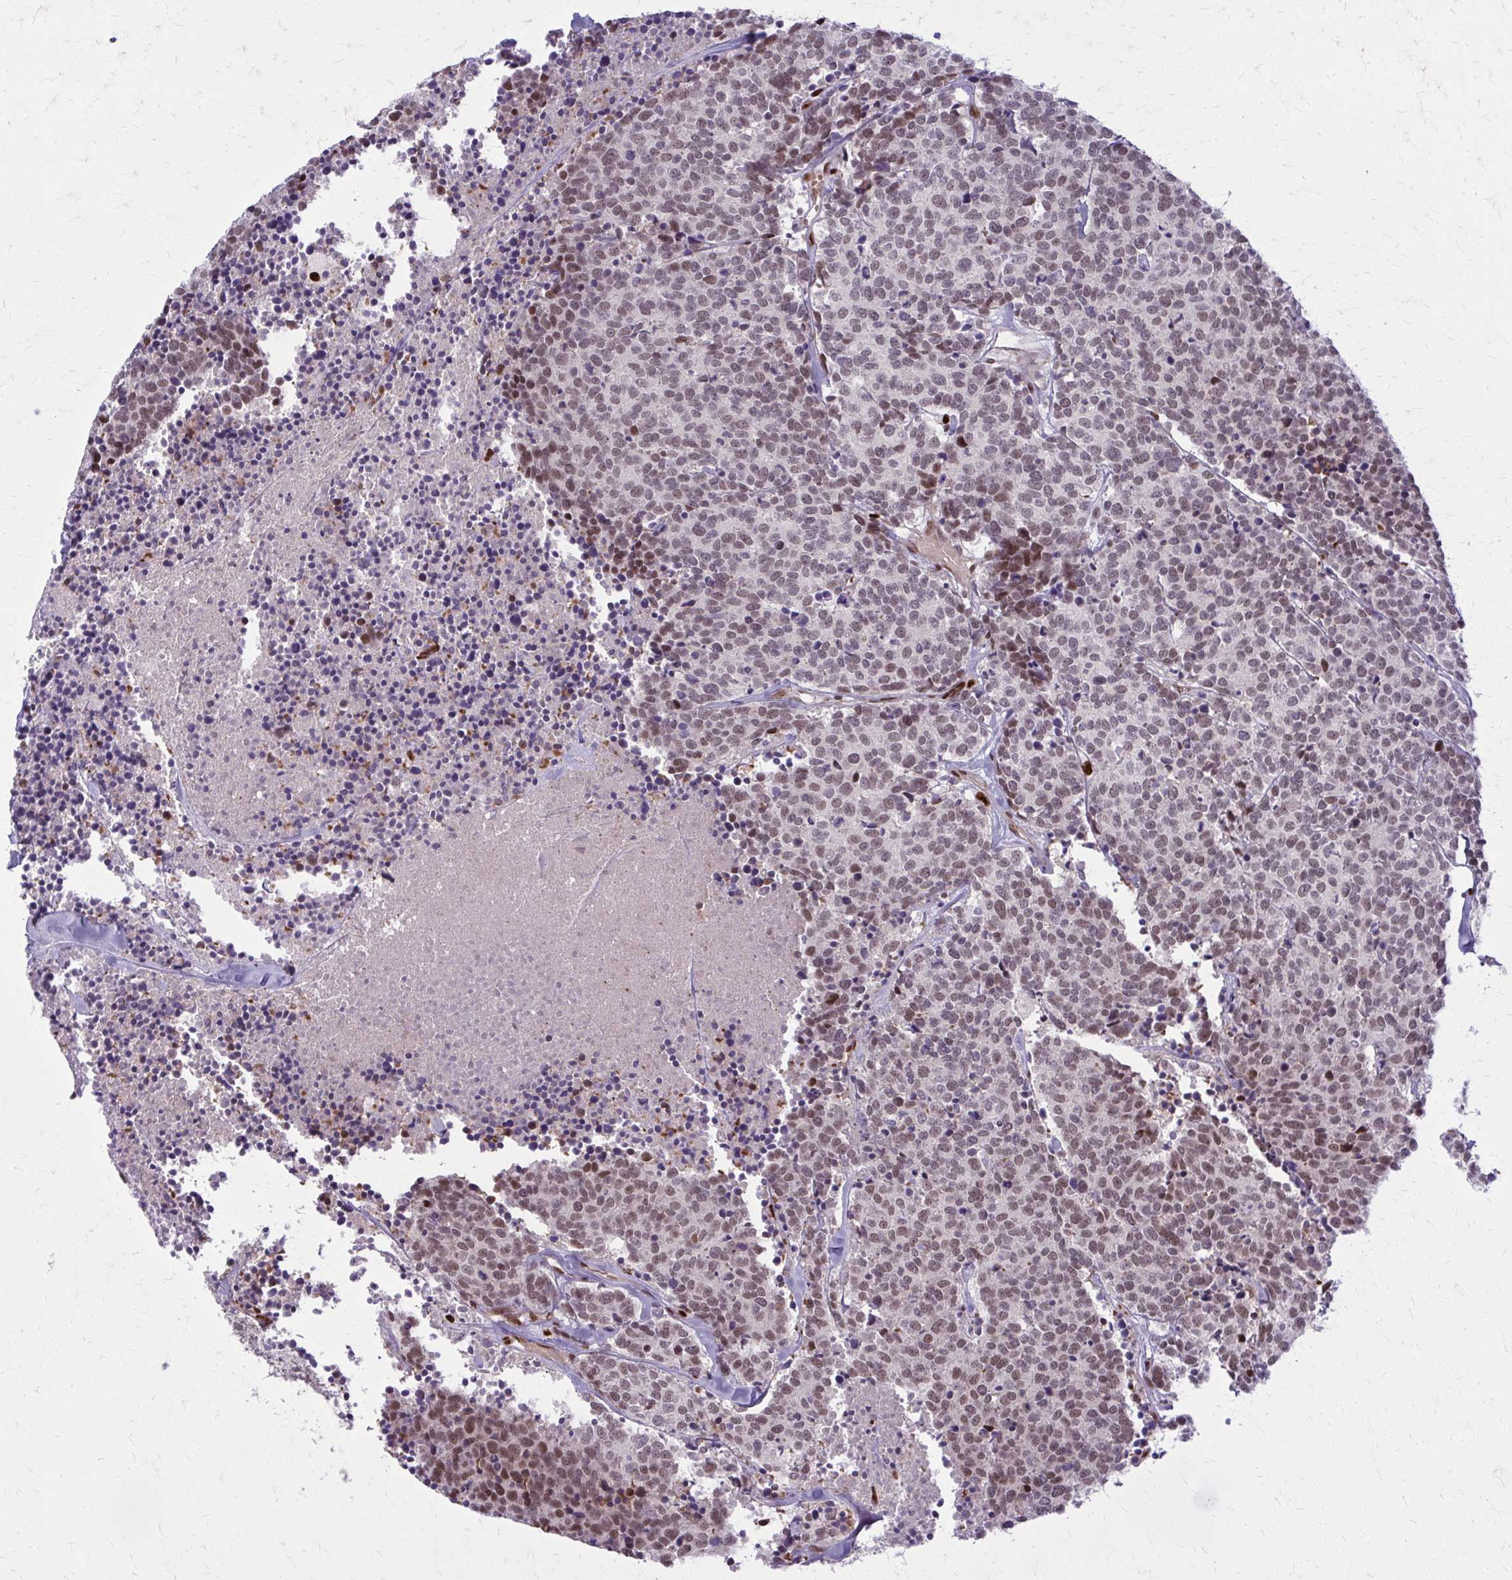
{"staining": {"intensity": "moderate", "quantity": "25%-75%", "location": "nuclear"}, "tissue": "carcinoid", "cell_type": "Tumor cells", "image_type": "cancer", "snomed": [{"axis": "morphology", "description": "Carcinoid, malignant, NOS"}, {"axis": "topography", "description": "Skin"}], "caption": "IHC photomicrograph of human malignant carcinoid stained for a protein (brown), which shows medium levels of moderate nuclear expression in about 25%-75% of tumor cells.", "gene": "ZNF559", "patient": {"sex": "female", "age": 79}}